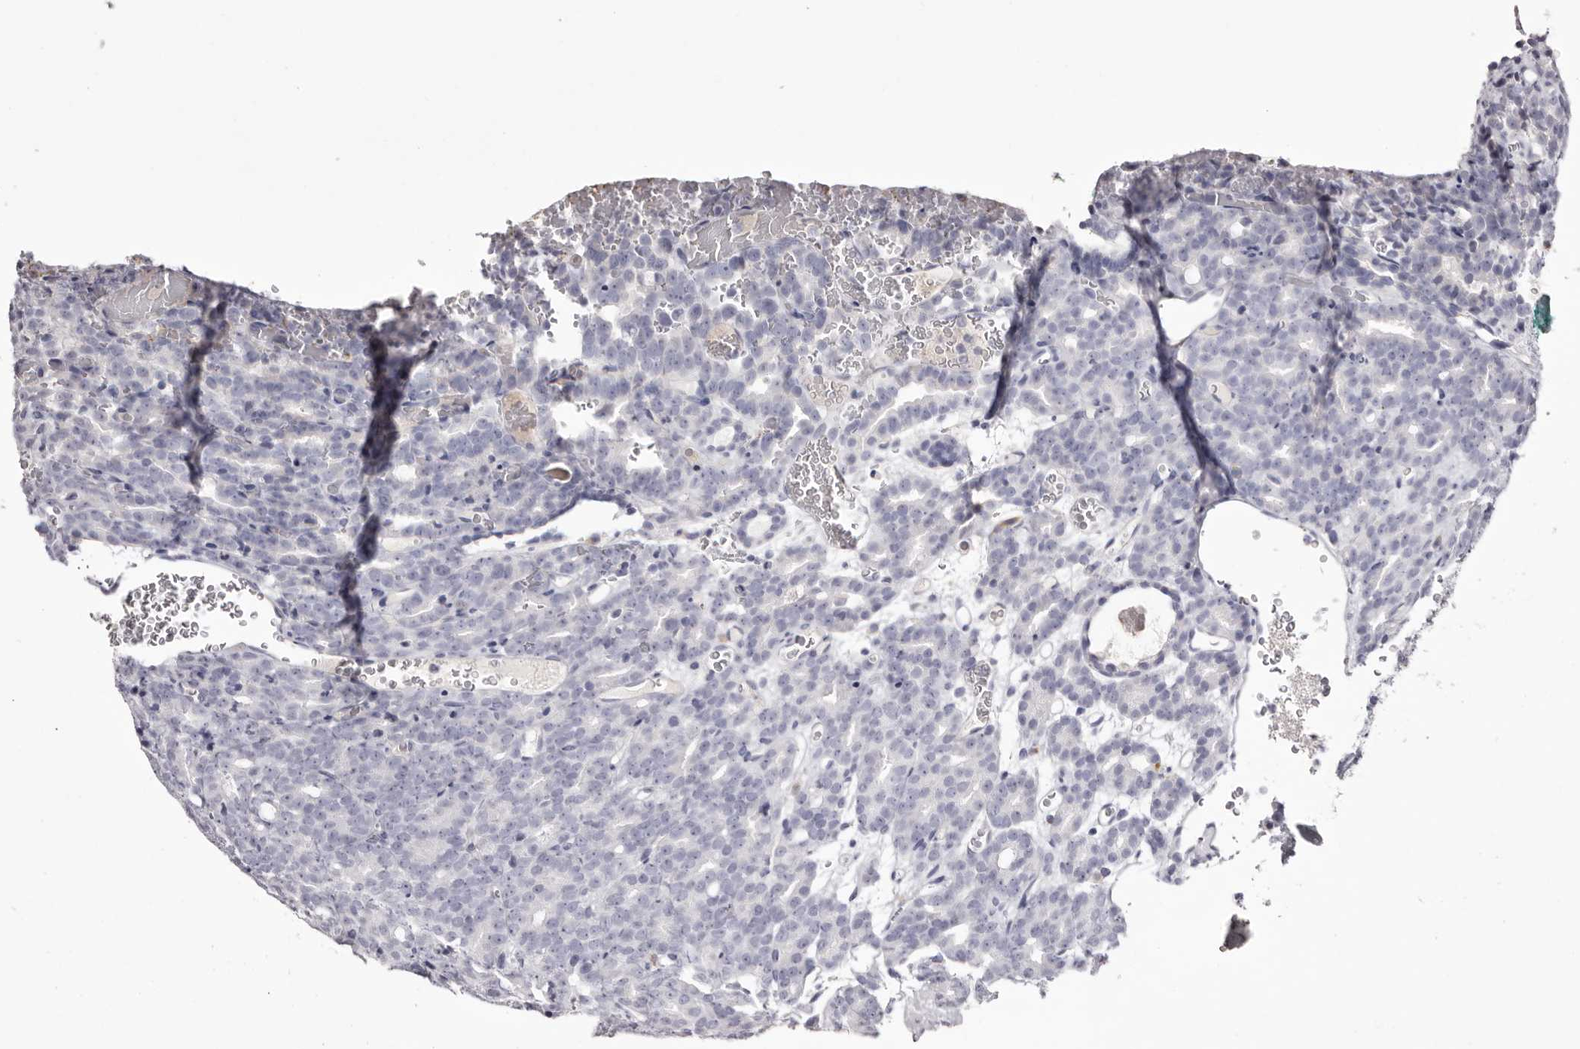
{"staining": {"intensity": "negative", "quantity": "none", "location": "none"}, "tissue": "prostate cancer", "cell_type": "Tumor cells", "image_type": "cancer", "snomed": [{"axis": "morphology", "description": "Adenocarcinoma, High grade"}, {"axis": "topography", "description": "Prostate"}], "caption": "Immunohistochemistry (IHC) histopathology image of neoplastic tissue: prostate cancer stained with DAB (3,3'-diaminobenzidine) exhibits no significant protein expression in tumor cells. Brightfield microscopy of IHC stained with DAB (3,3'-diaminobenzidine) (brown) and hematoxylin (blue), captured at high magnification.", "gene": "CA6", "patient": {"sex": "male", "age": 62}}